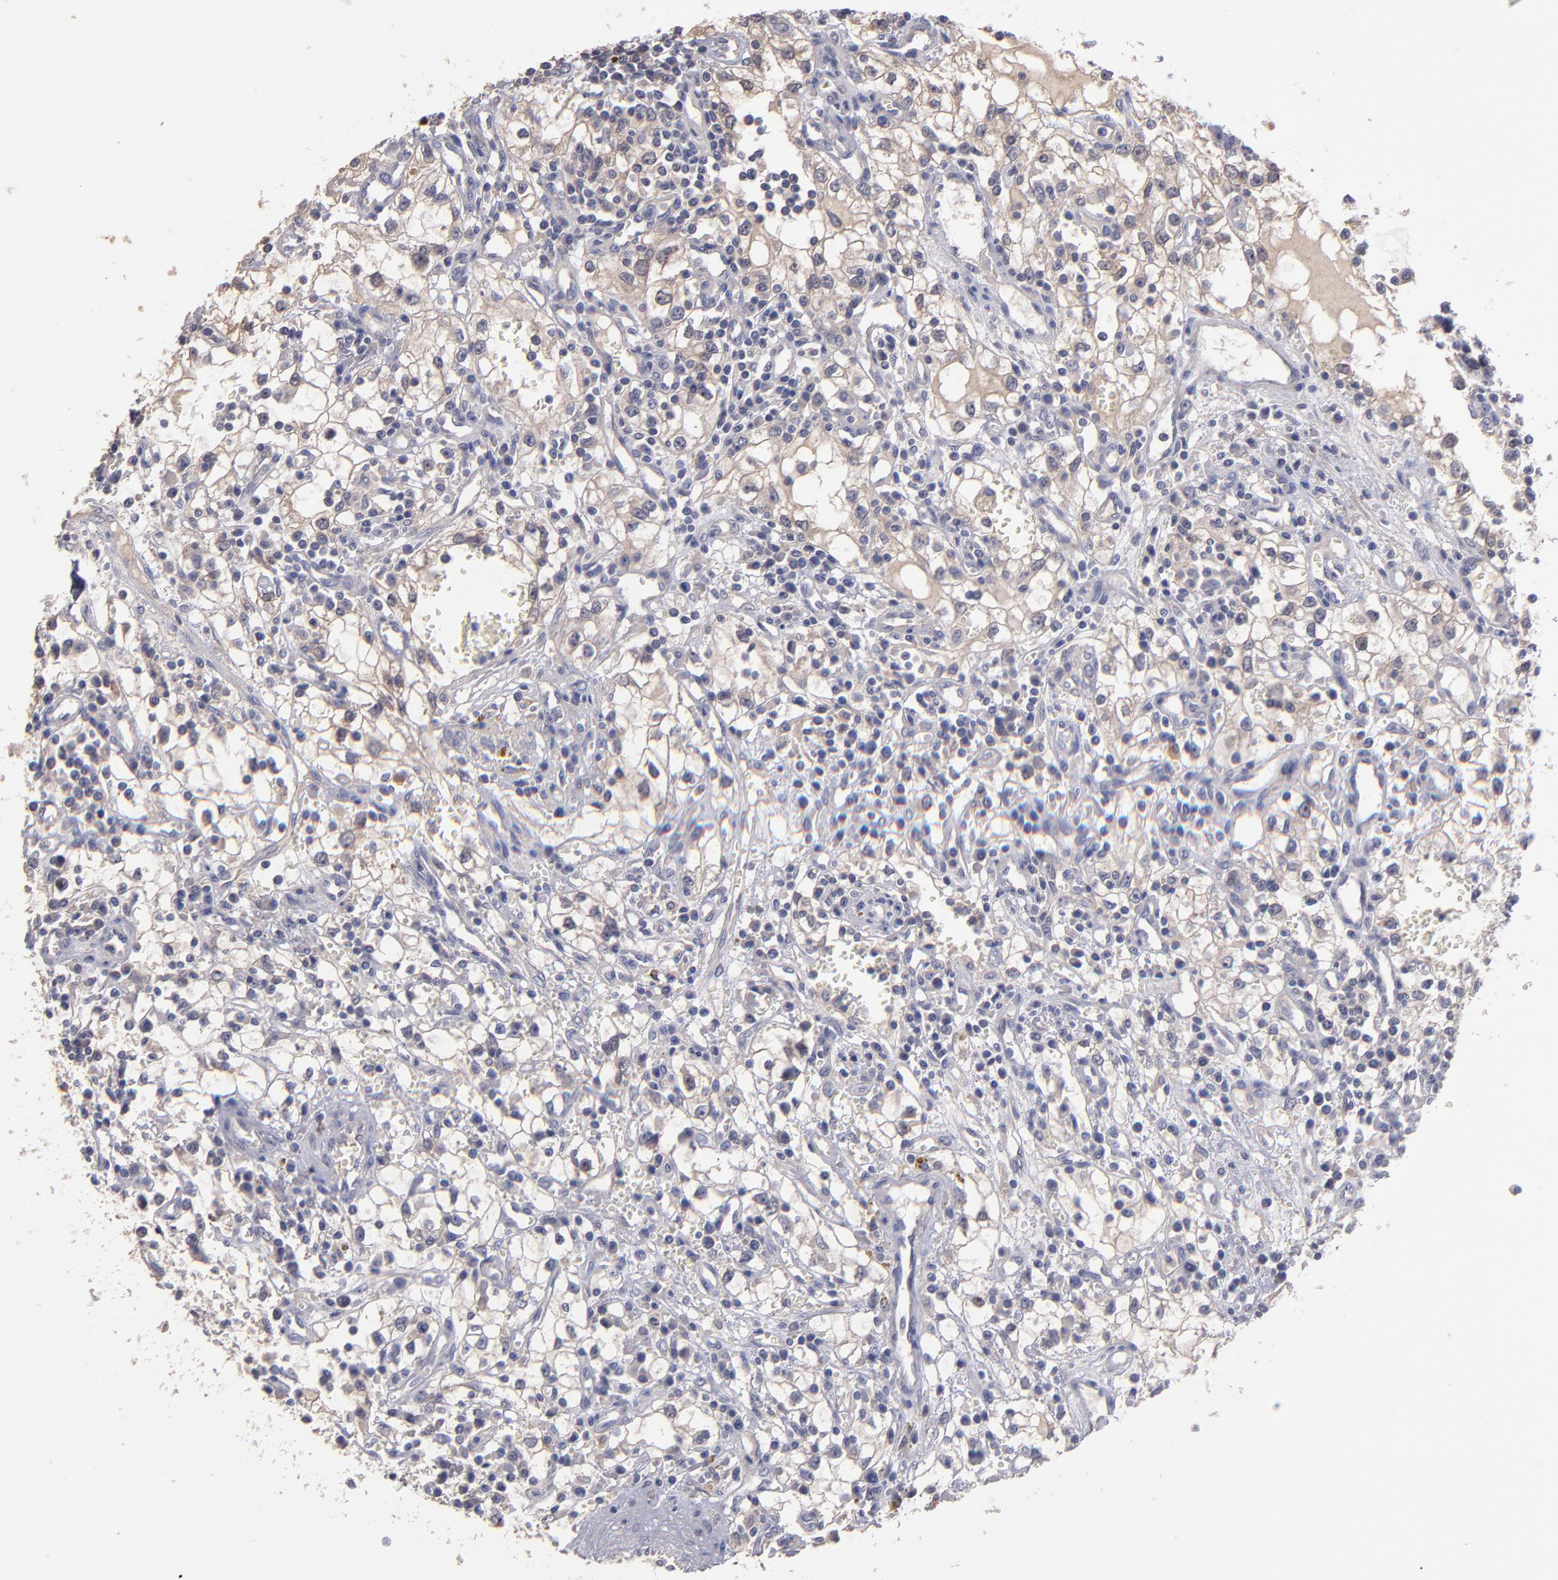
{"staining": {"intensity": "weak", "quantity": "<25%", "location": "cytoplasmic/membranous"}, "tissue": "renal cancer", "cell_type": "Tumor cells", "image_type": "cancer", "snomed": [{"axis": "morphology", "description": "Adenocarcinoma, NOS"}, {"axis": "topography", "description": "Kidney"}], "caption": "An IHC histopathology image of renal cancer is shown. There is no staining in tumor cells of renal cancer. (DAB (3,3'-diaminobenzidine) IHC, high magnification).", "gene": "MAGEE1", "patient": {"sex": "male", "age": 82}}